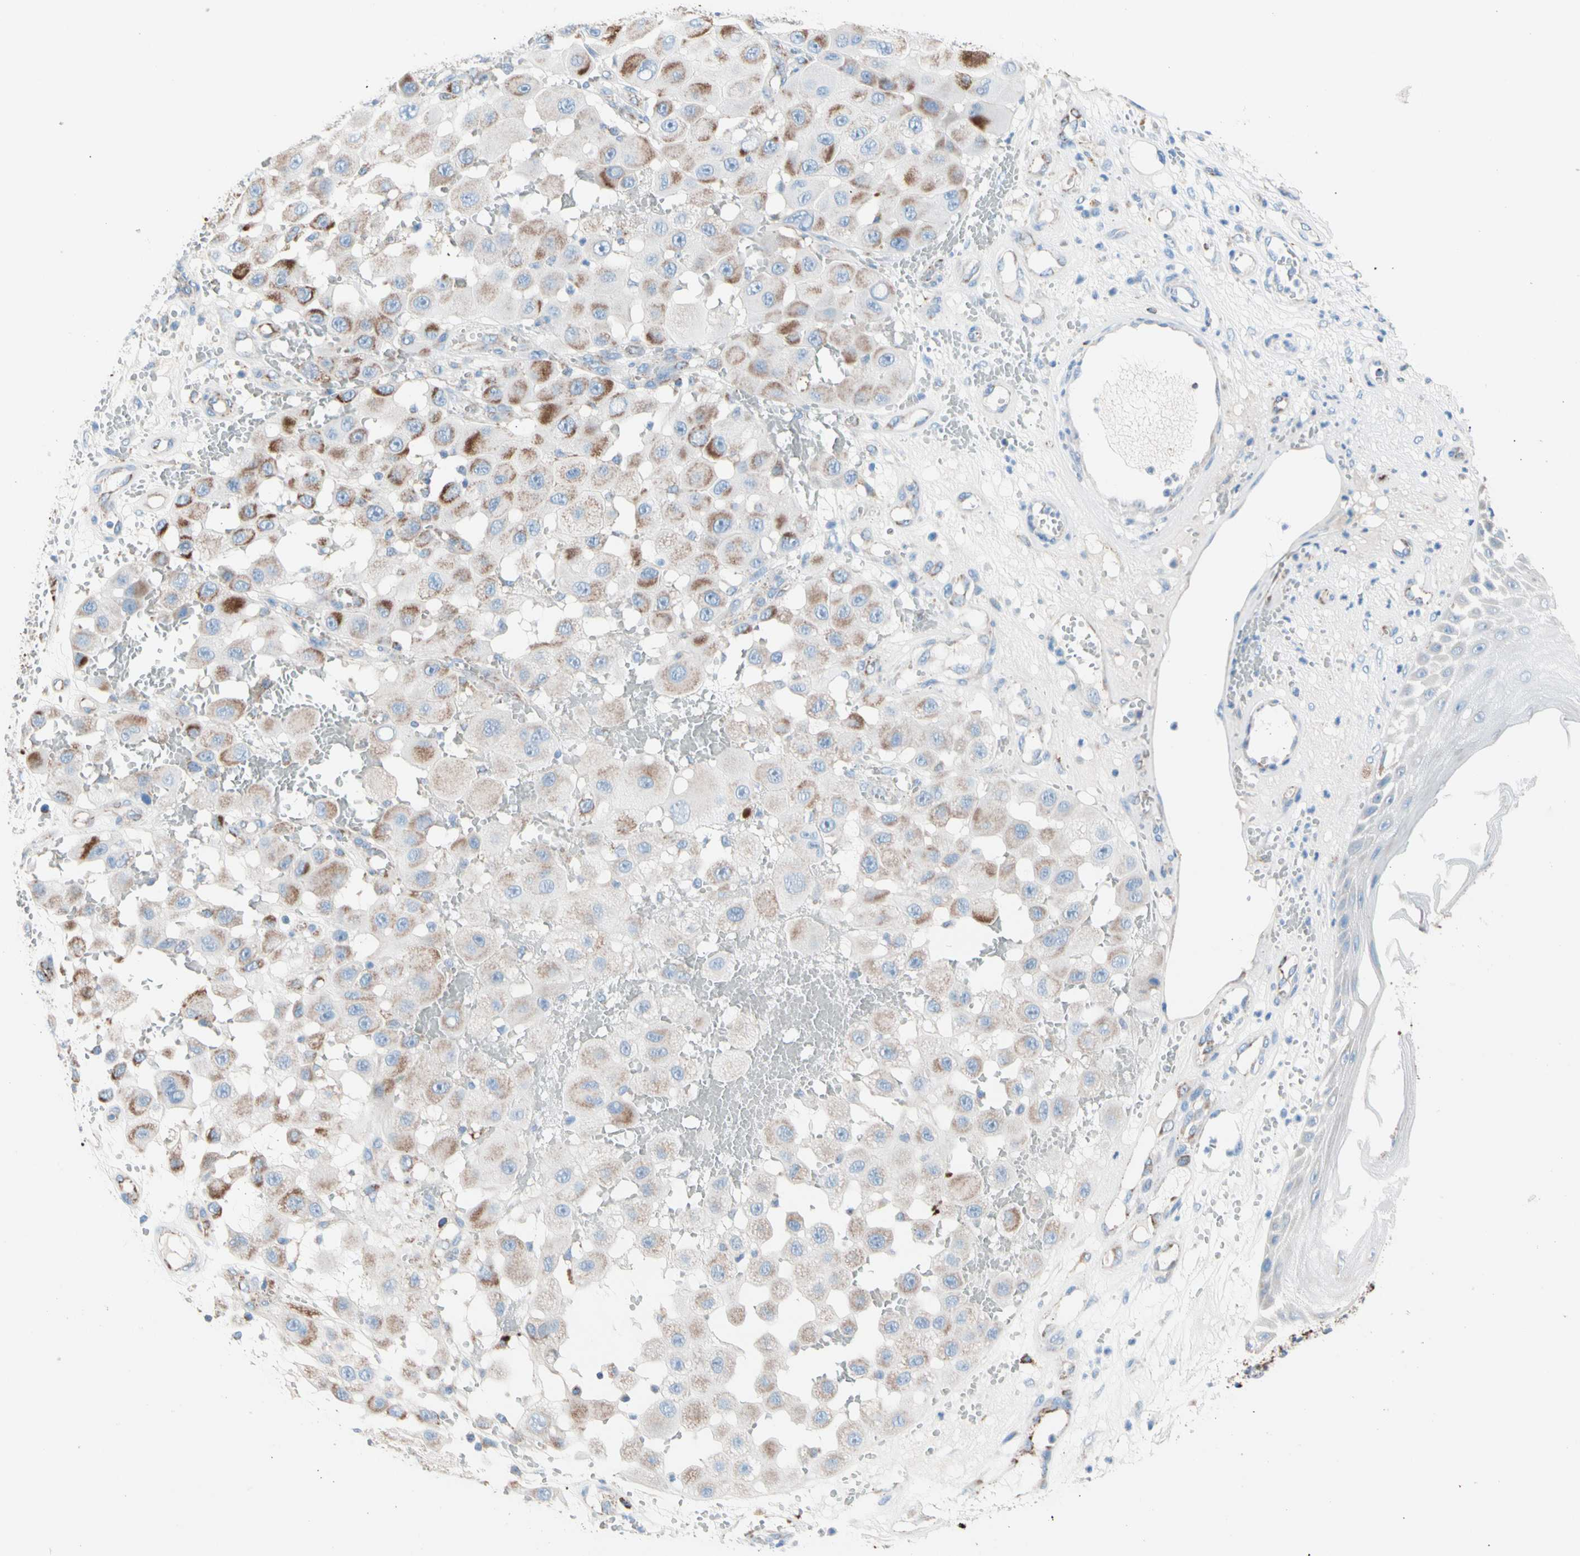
{"staining": {"intensity": "strong", "quantity": "25%-75%", "location": "cytoplasmic/membranous"}, "tissue": "melanoma", "cell_type": "Tumor cells", "image_type": "cancer", "snomed": [{"axis": "morphology", "description": "Malignant melanoma, NOS"}, {"axis": "topography", "description": "Skin"}], "caption": "Strong cytoplasmic/membranous staining for a protein is appreciated in about 25%-75% of tumor cells of malignant melanoma using IHC.", "gene": "HK1", "patient": {"sex": "female", "age": 81}}